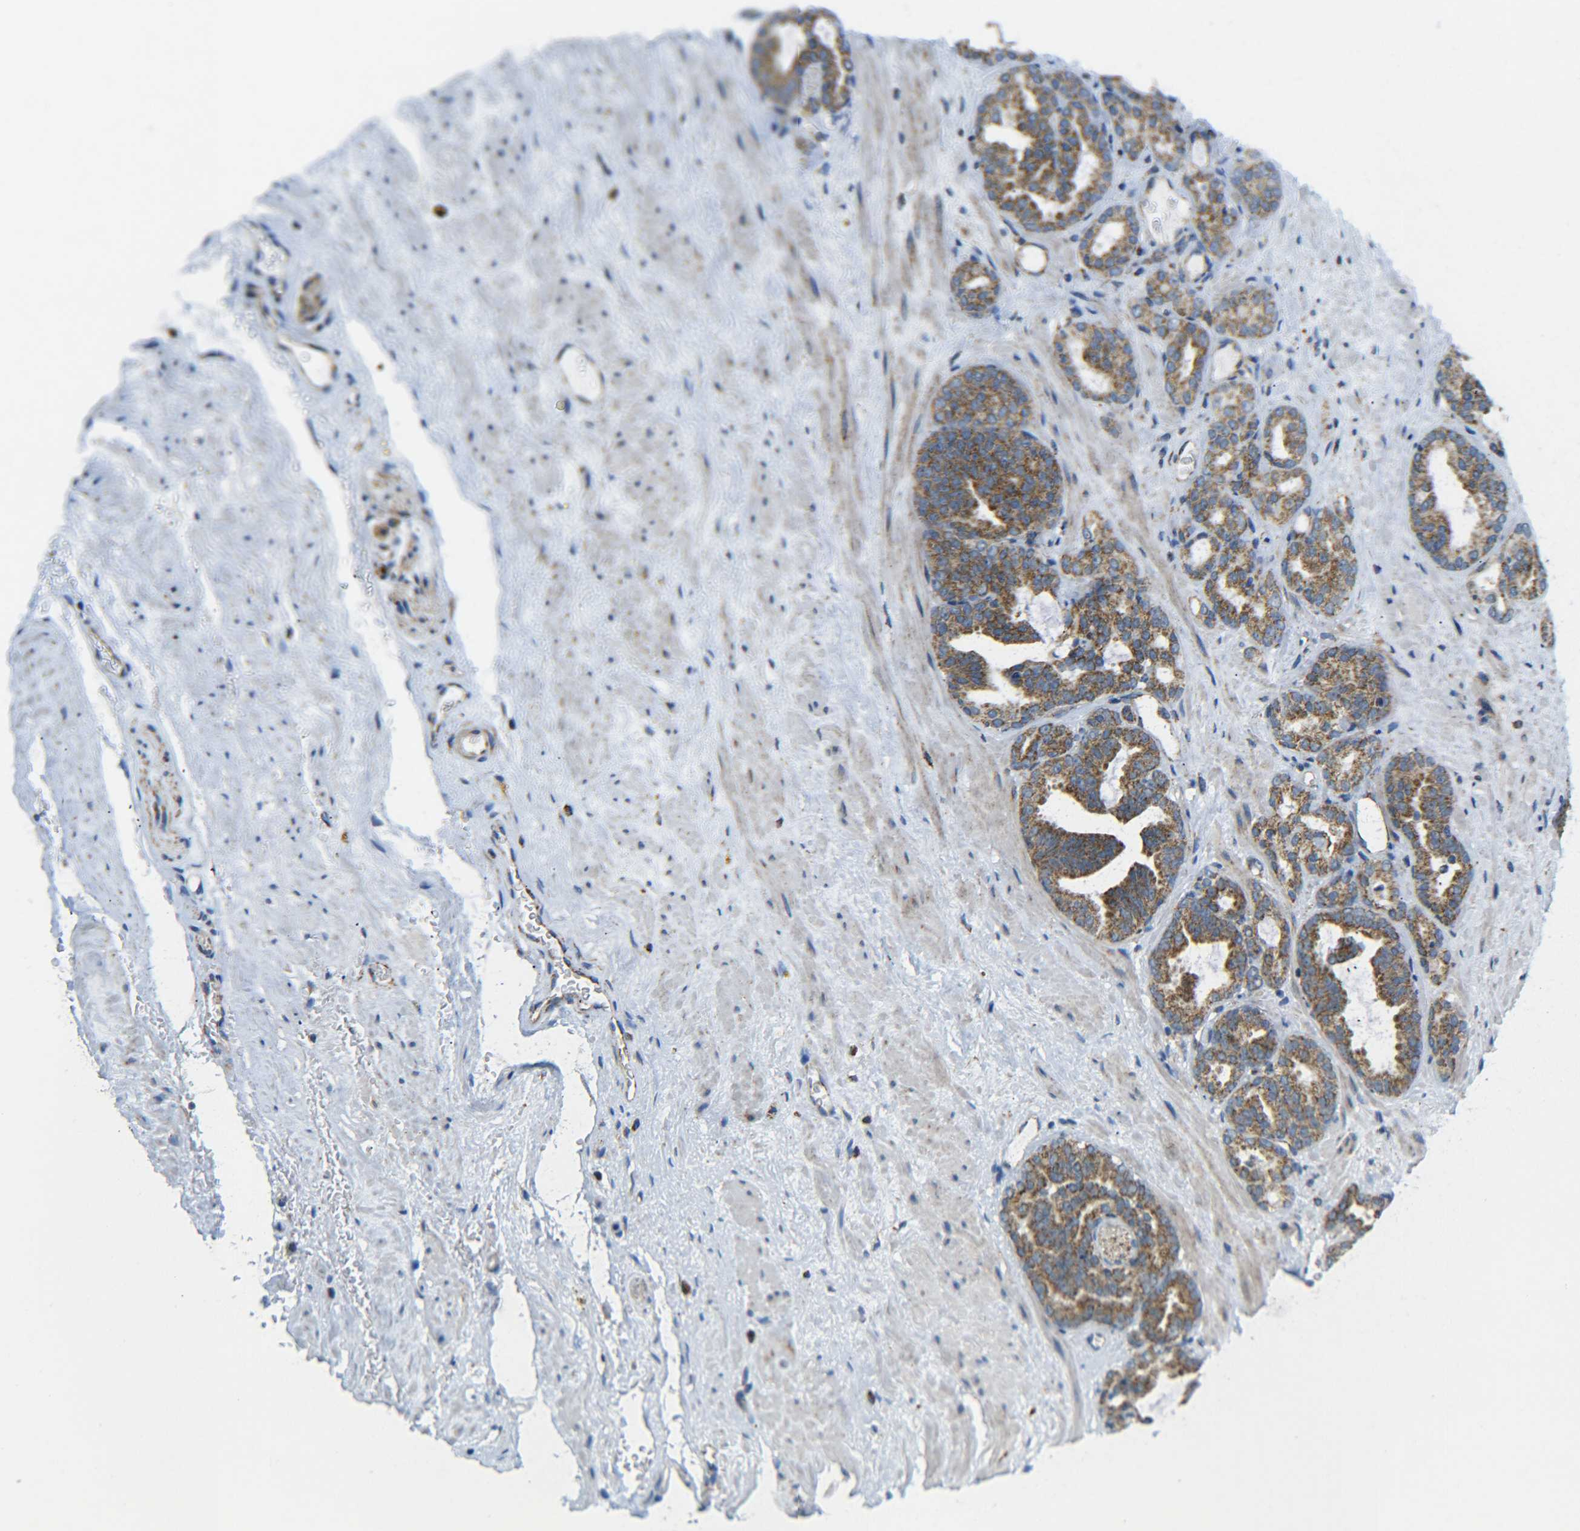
{"staining": {"intensity": "moderate", "quantity": ">75%", "location": "cytoplasmic/membranous"}, "tissue": "prostate cancer", "cell_type": "Tumor cells", "image_type": "cancer", "snomed": [{"axis": "morphology", "description": "Adenocarcinoma, Low grade"}, {"axis": "topography", "description": "Prostate"}], "caption": "Prostate cancer stained with immunohistochemistry (IHC) demonstrates moderate cytoplasmic/membranous expression in about >75% of tumor cells. Immunohistochemistry (ihc) stains the protein in brown and the nuclei are stained blue.", "gene": "CYB5R1", "patient": {"sex": "male", "age": 63}}